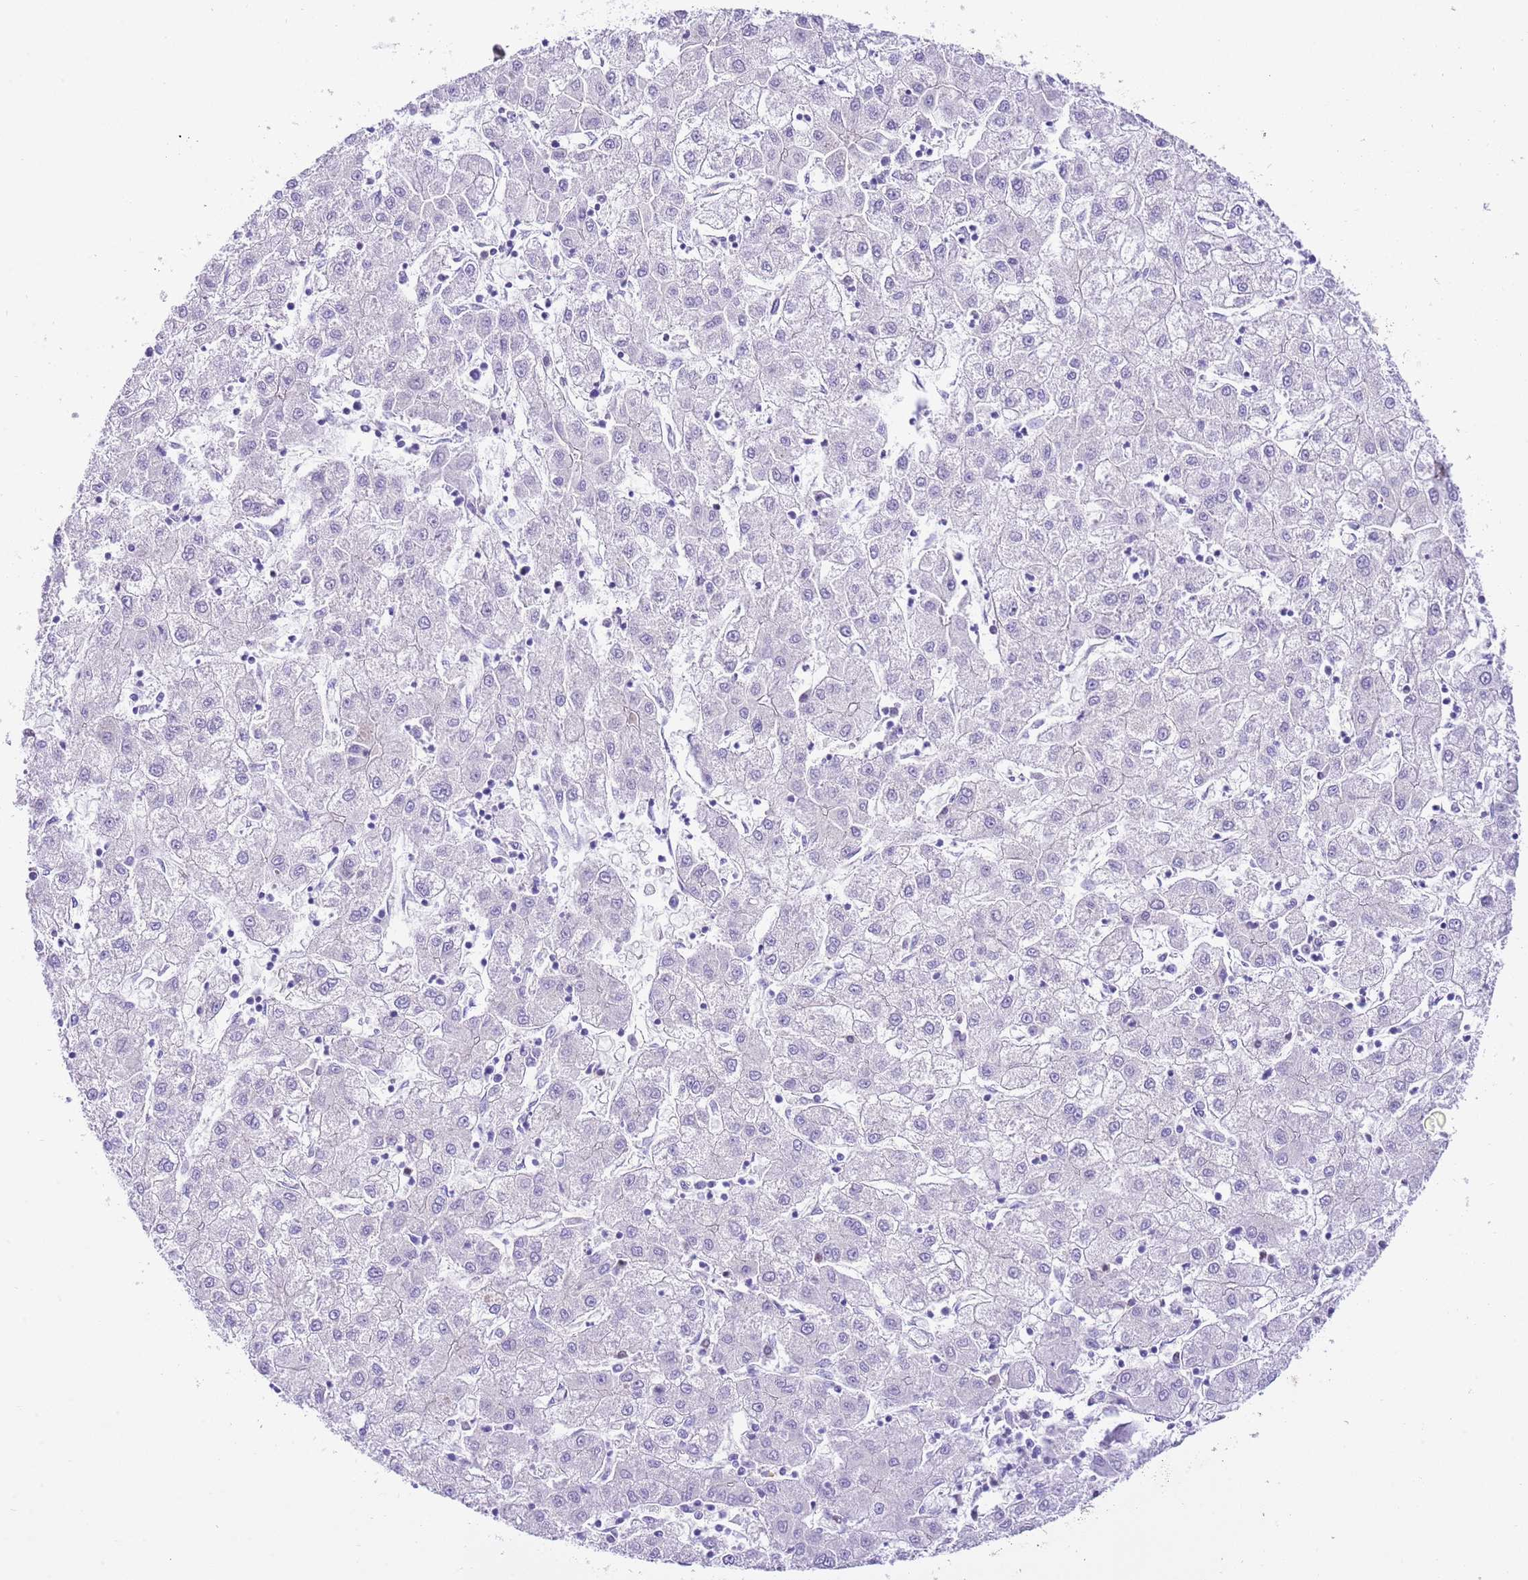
{"staining": {"intensity": "negative", "quantity": "none", "location": "none"}, "tissue": "liver cancer", "cell_type": "Tumor cells", "image_type": "cancer", "snomed": [{"axis": "morphology", "description": "Carcinoma, Hepatocellular, NOS"}, {"axis": "topography", "description": "Liver"}], "caption": "Protein analysis of liver cancer (hepatocellular carcinoma) reveals no significant staining in tumor cells. Nuclei are stained in blue.", "gene": "BHLHA15", "patient": {"sex": "male", "age": 72}}